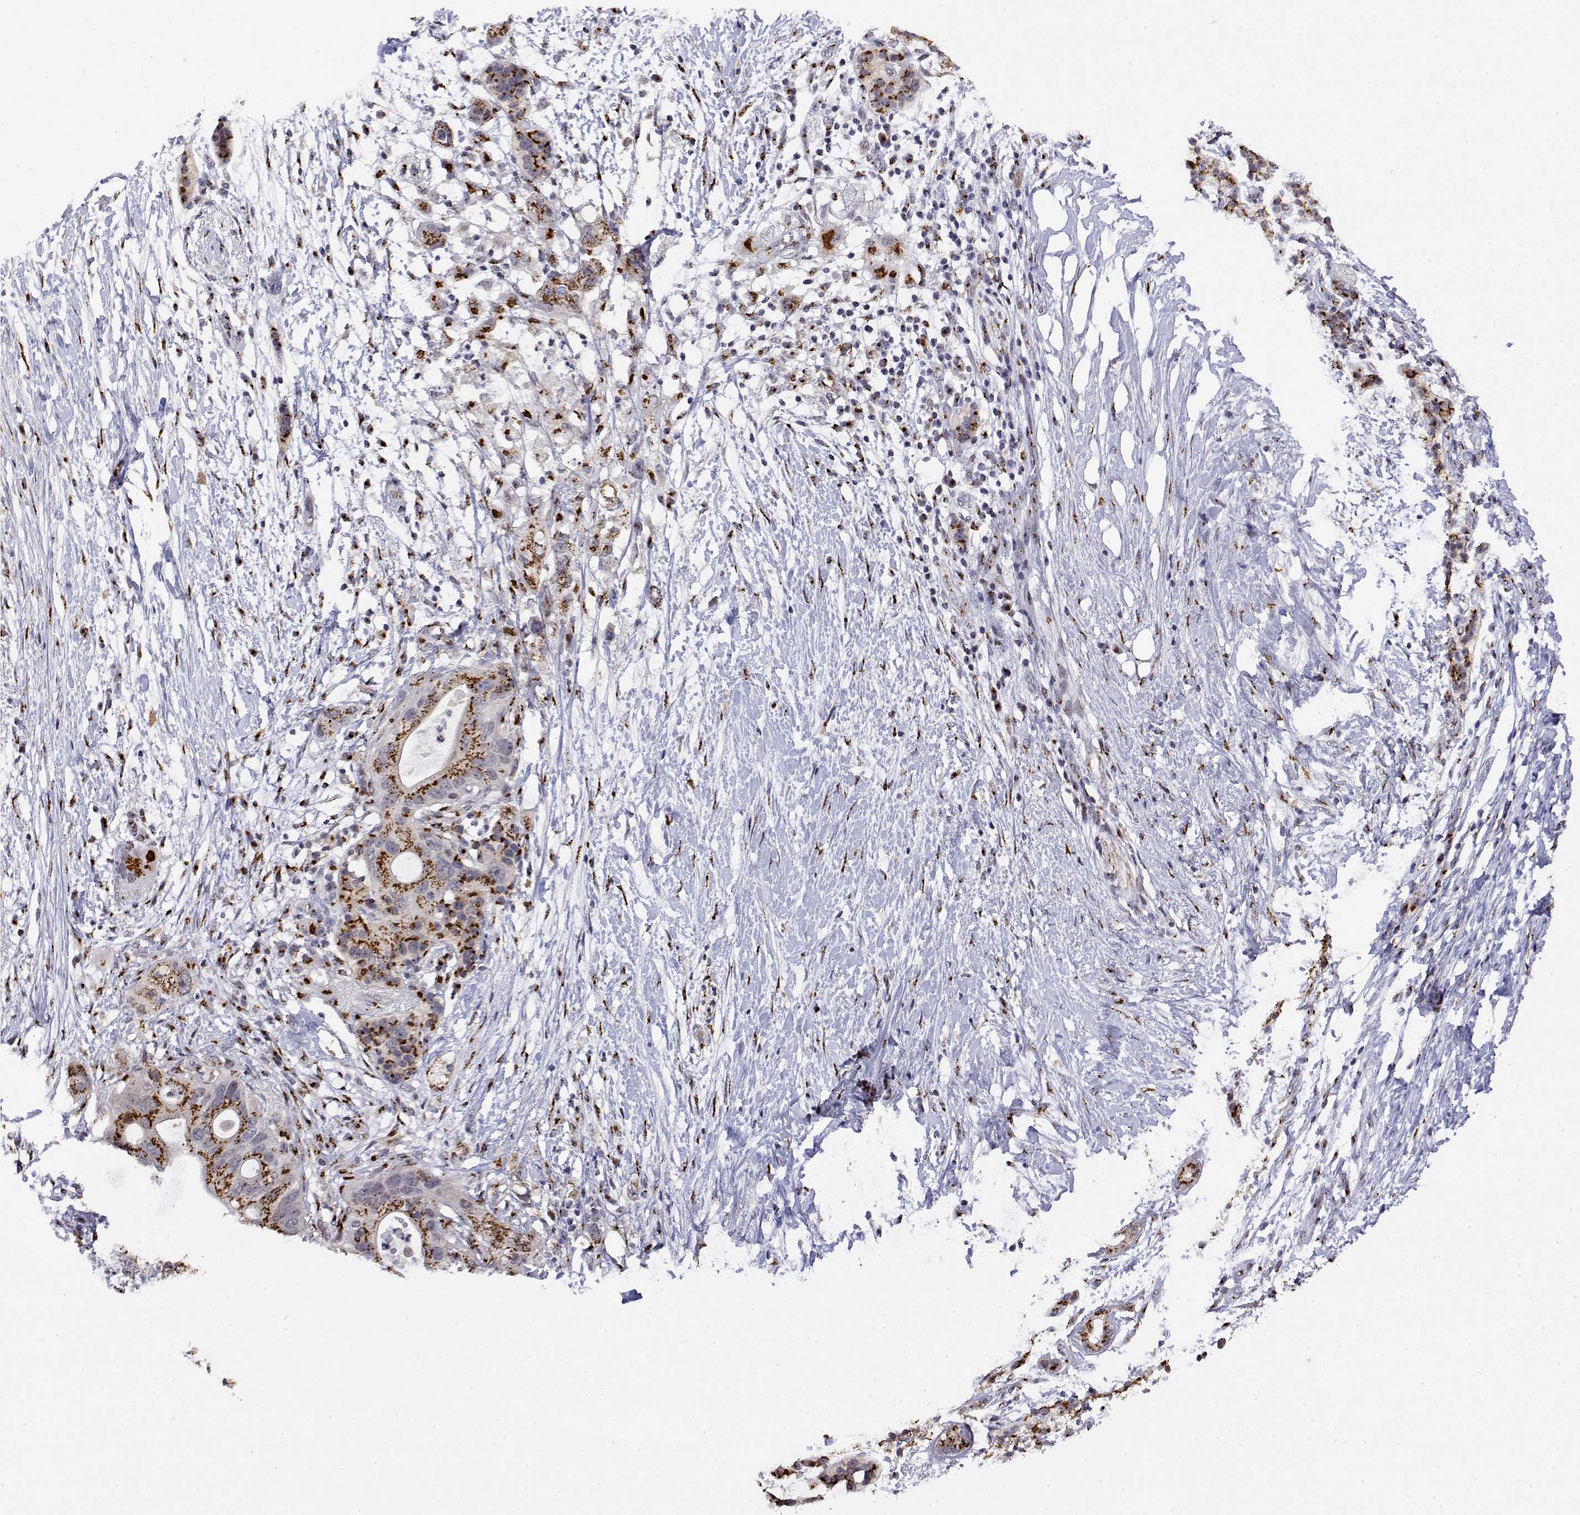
{"staining": {"intensity": "strong", "quantity": ">75%", "location": "cytoplasmic/membranous"}, "tissue": "pancreatic cancer", "cell_type": "Tumor cells", "image_type": "cancer", "snomed": [{"axis": "morphology", "description": "Adenocarcinoma, NOS"}, {"axis": "topography", "description": "Pancreas"}], "caption": "A brown stain highlights strong cytoplasmic/membranous staining of a protein in human pancreatic cancer tumor cells.", "gene": "YIPF3", "patient": {"sex": "female", "age": 72}}